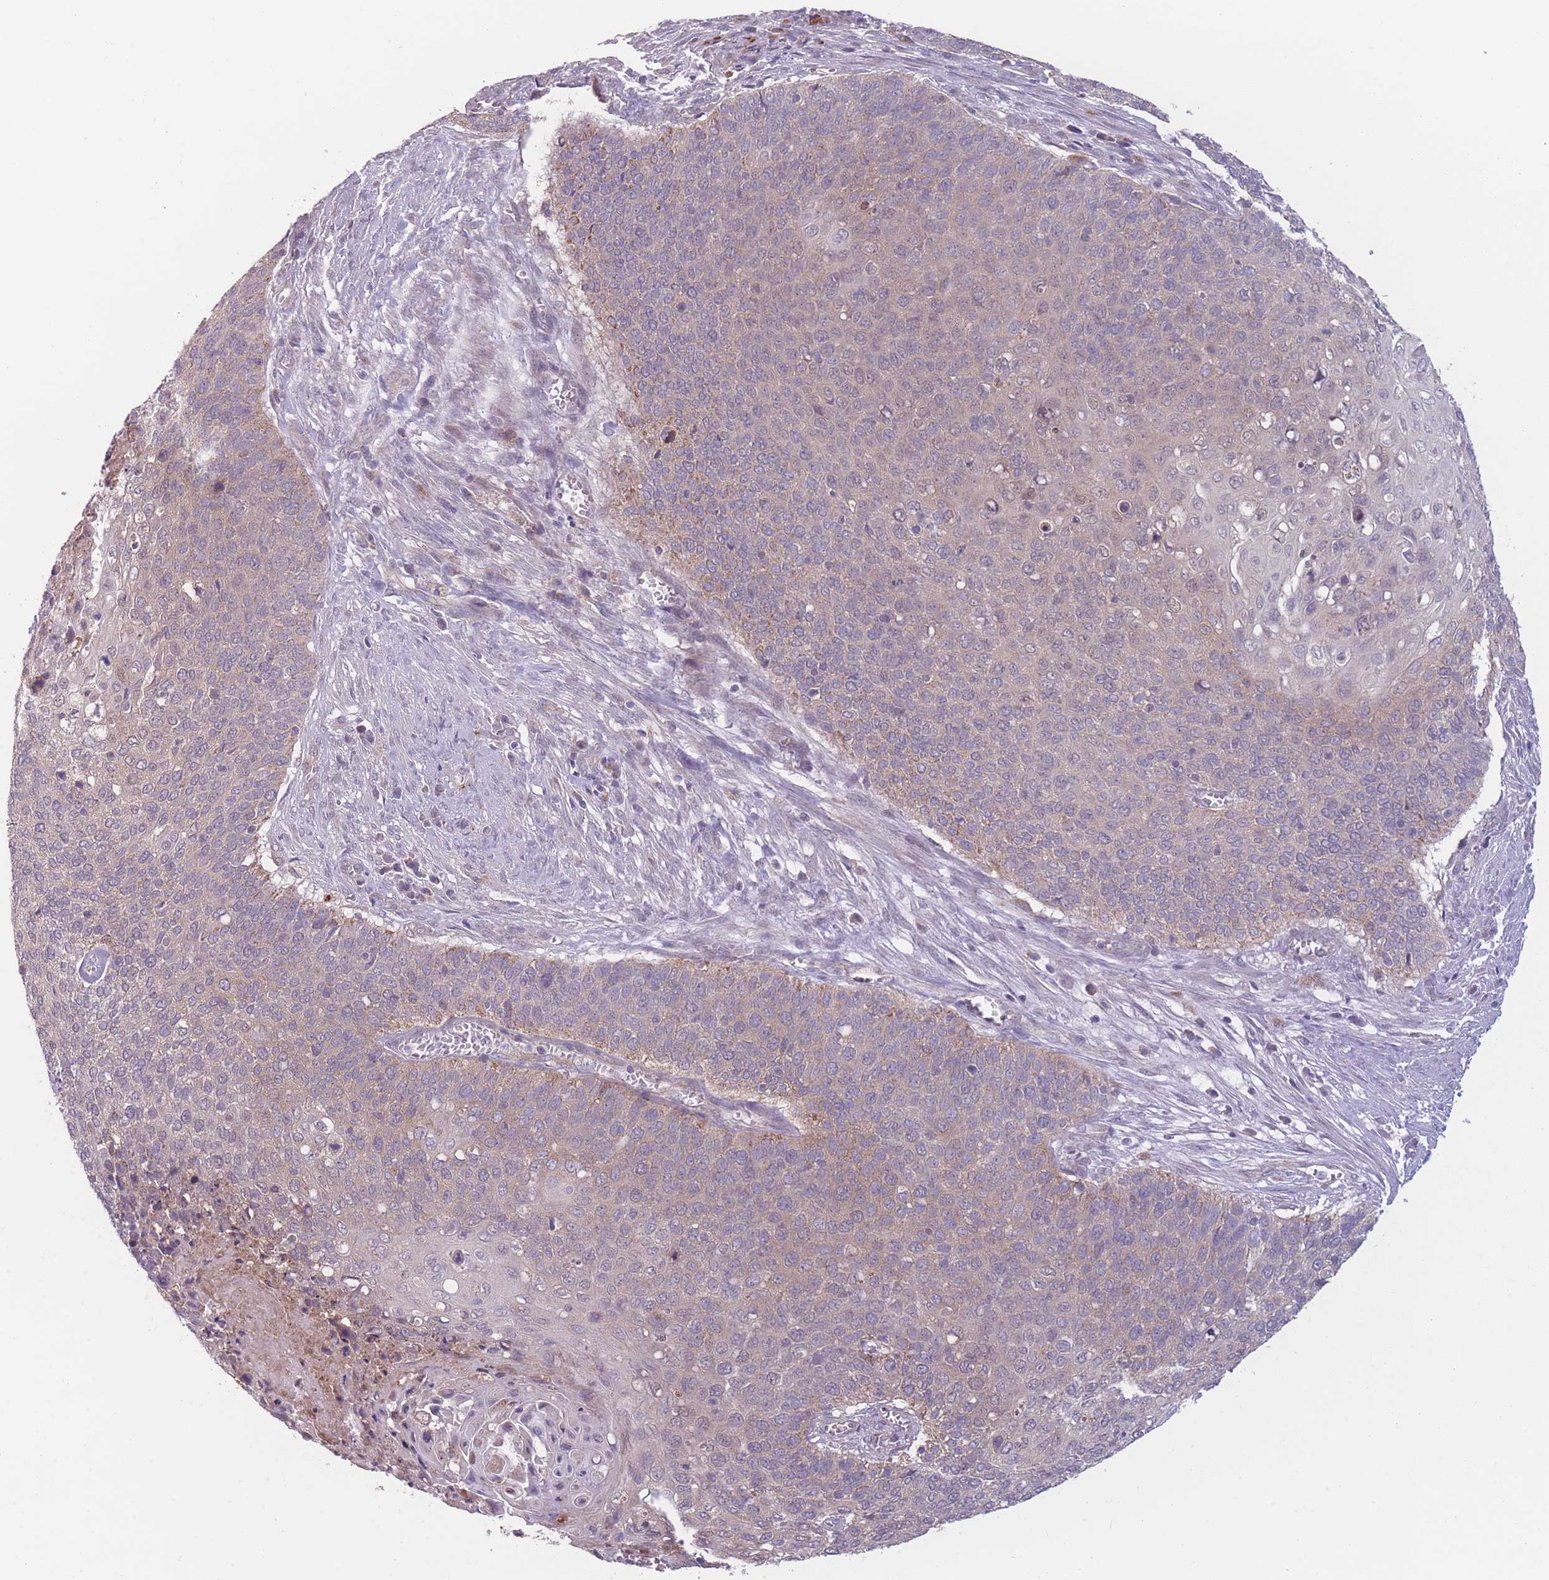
{"staining": {"intensity": "weak", "quantity": "25%-75%", "location": "cytoplasmic/membranous"}, "tissue": "cervical cancer", "cell_type": "Tumor cells", "image_type": "cancer", "snomed": [{"axis": "morphology", "description": "Squamous cell carcinoma, NOS"}, {"axis": "topography", "description": "Cervix"}], "caption": "Human cervical squamous cell carcinoma stained with a protein marker exhibits weak staining in tumor cells.", "gene": "CCT6B", "patient": {"sex": "female", "age": 39}}